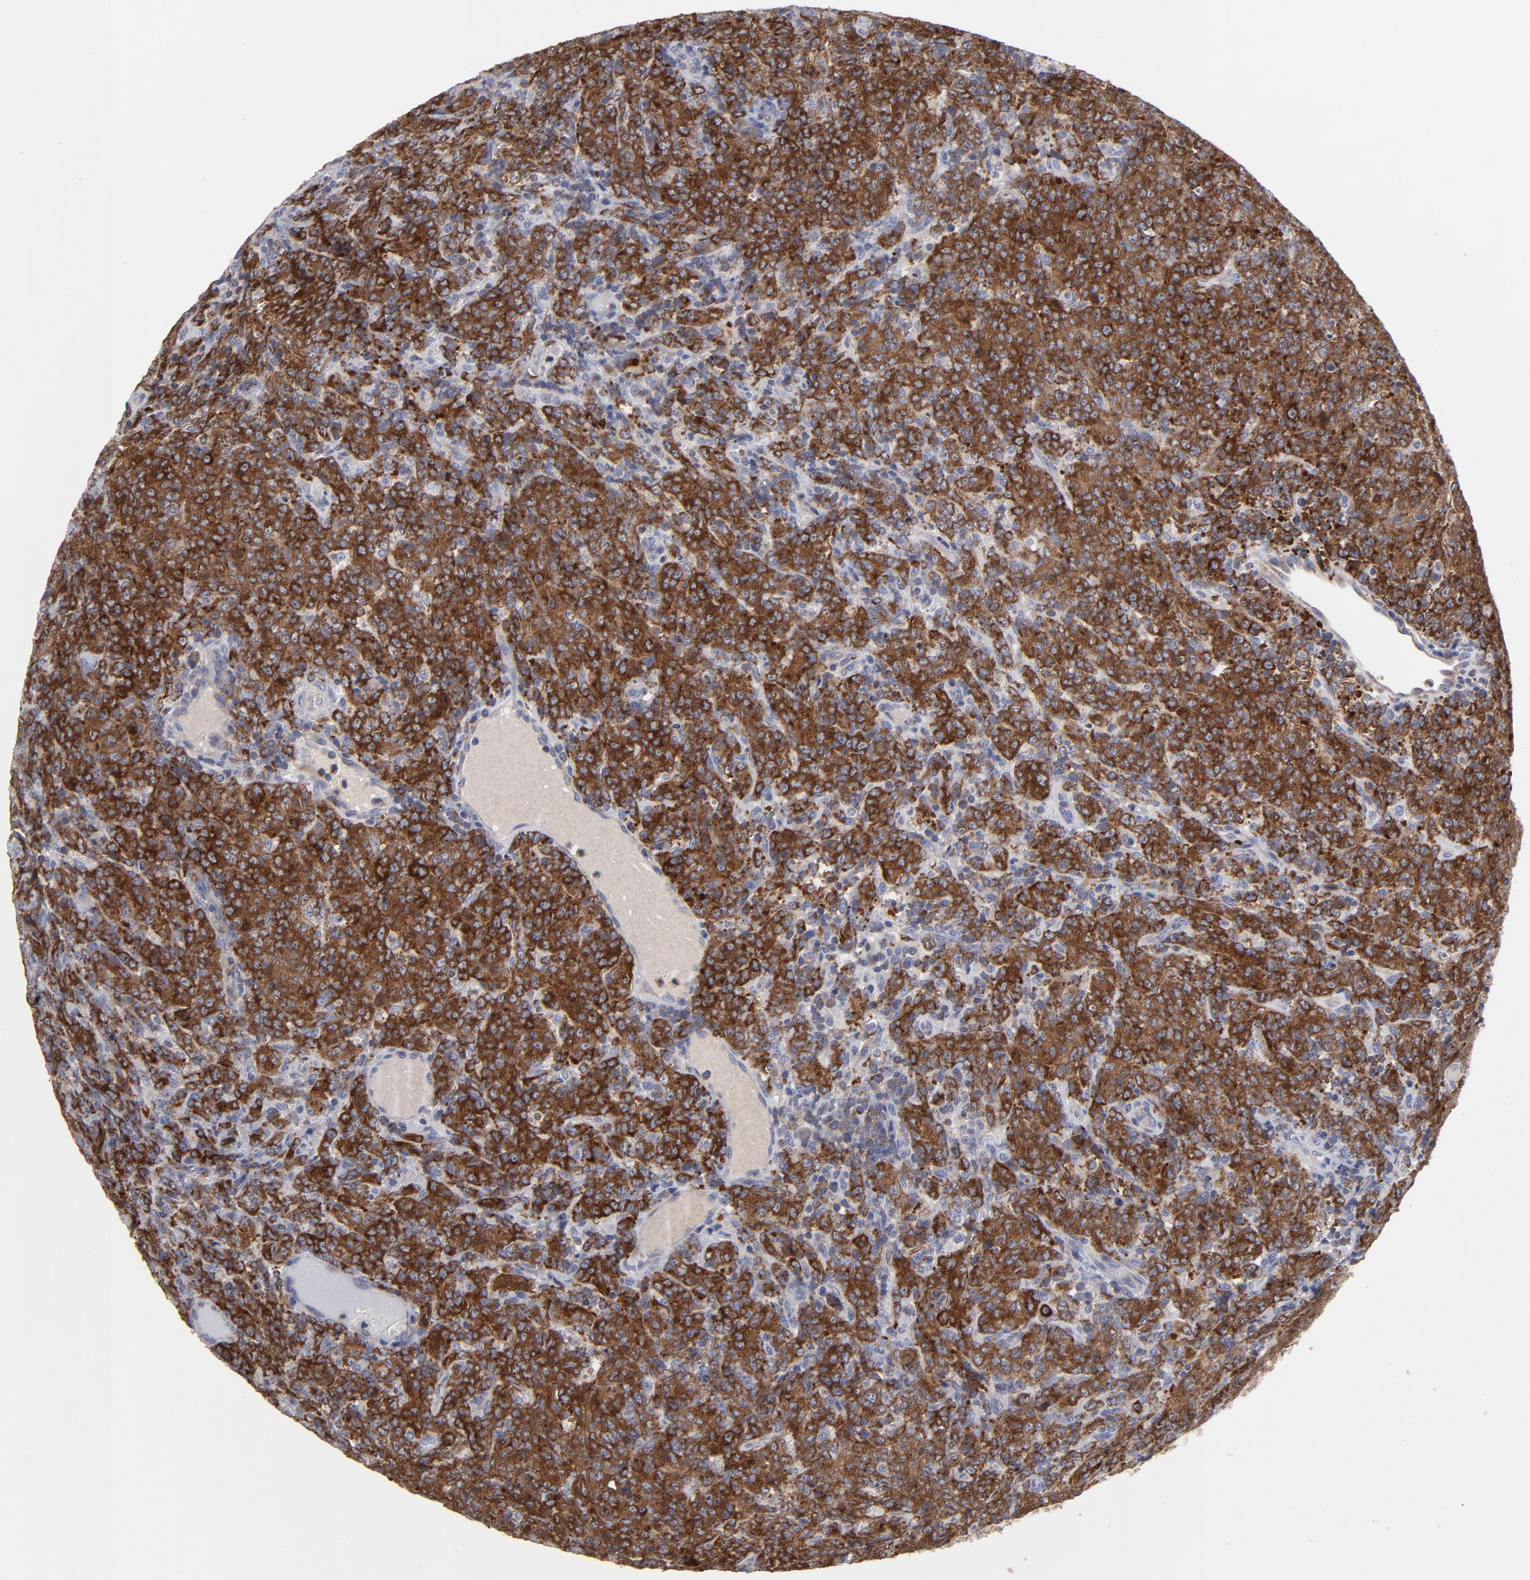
{"staining": {"intensity": "strong", "quantity": ">75%", "location": "cytoplasmic/membranous"}, "tissue": "lymphoma", "cell_type": "Tumor cells", "image_type": "cancer", "snomed": [{"axis": "morphology", "description": "Malignant lymphoma, non-Hodgkin's type, High grade"}, {"axis": "topography", "description": "Tonsil"}], "caption": "Immunohistochemical staining of human high-grade malignant lymphoma, non-Hodgkin's type displays high levels of strong cytoplasmic/membranous protein positivity in approximately >75% of tumor cells.", "gene": "CEP97", "patient": {"sex": "female", "age": 36}}